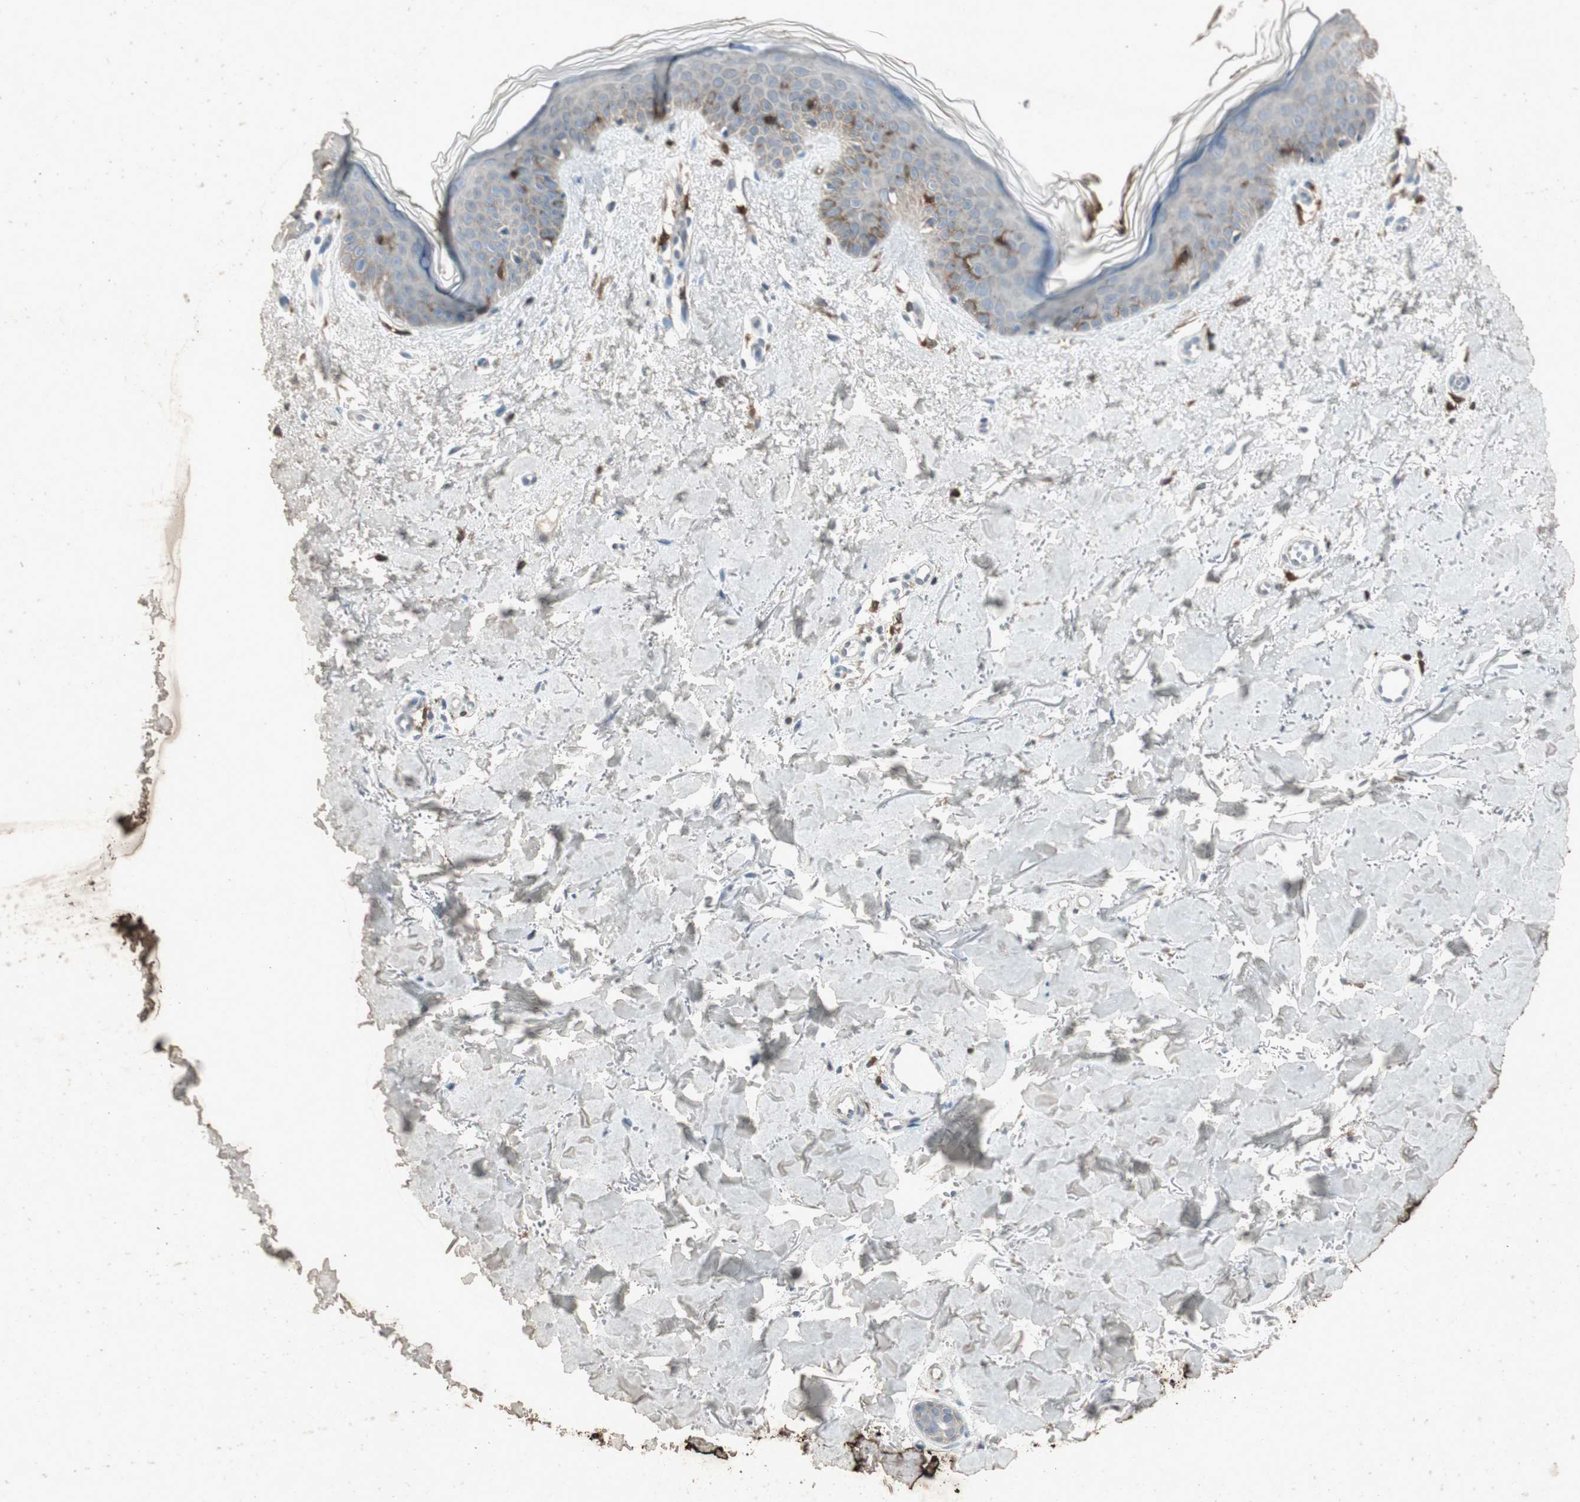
{"staining": {"intensity": "negative", "quantity": "none", "location": "none"}, "tissue": "skin", "cell_type": "Fibroblasts", "image_type": "normal", "snomed": [{"axis": "morphology", "description": "Normal tissue, NOS"}, {"axis": "topography", "description": "Skin"}], "caption": "Immunohistochemistry (IHC) image of normal skin: skin stained with DAB (3,3'-diaminobenzidine) exhibits no significant protein positivity in fibroblasts.", "gene": "TYROBP", "patient": {"sex": "female", "age": 56}}